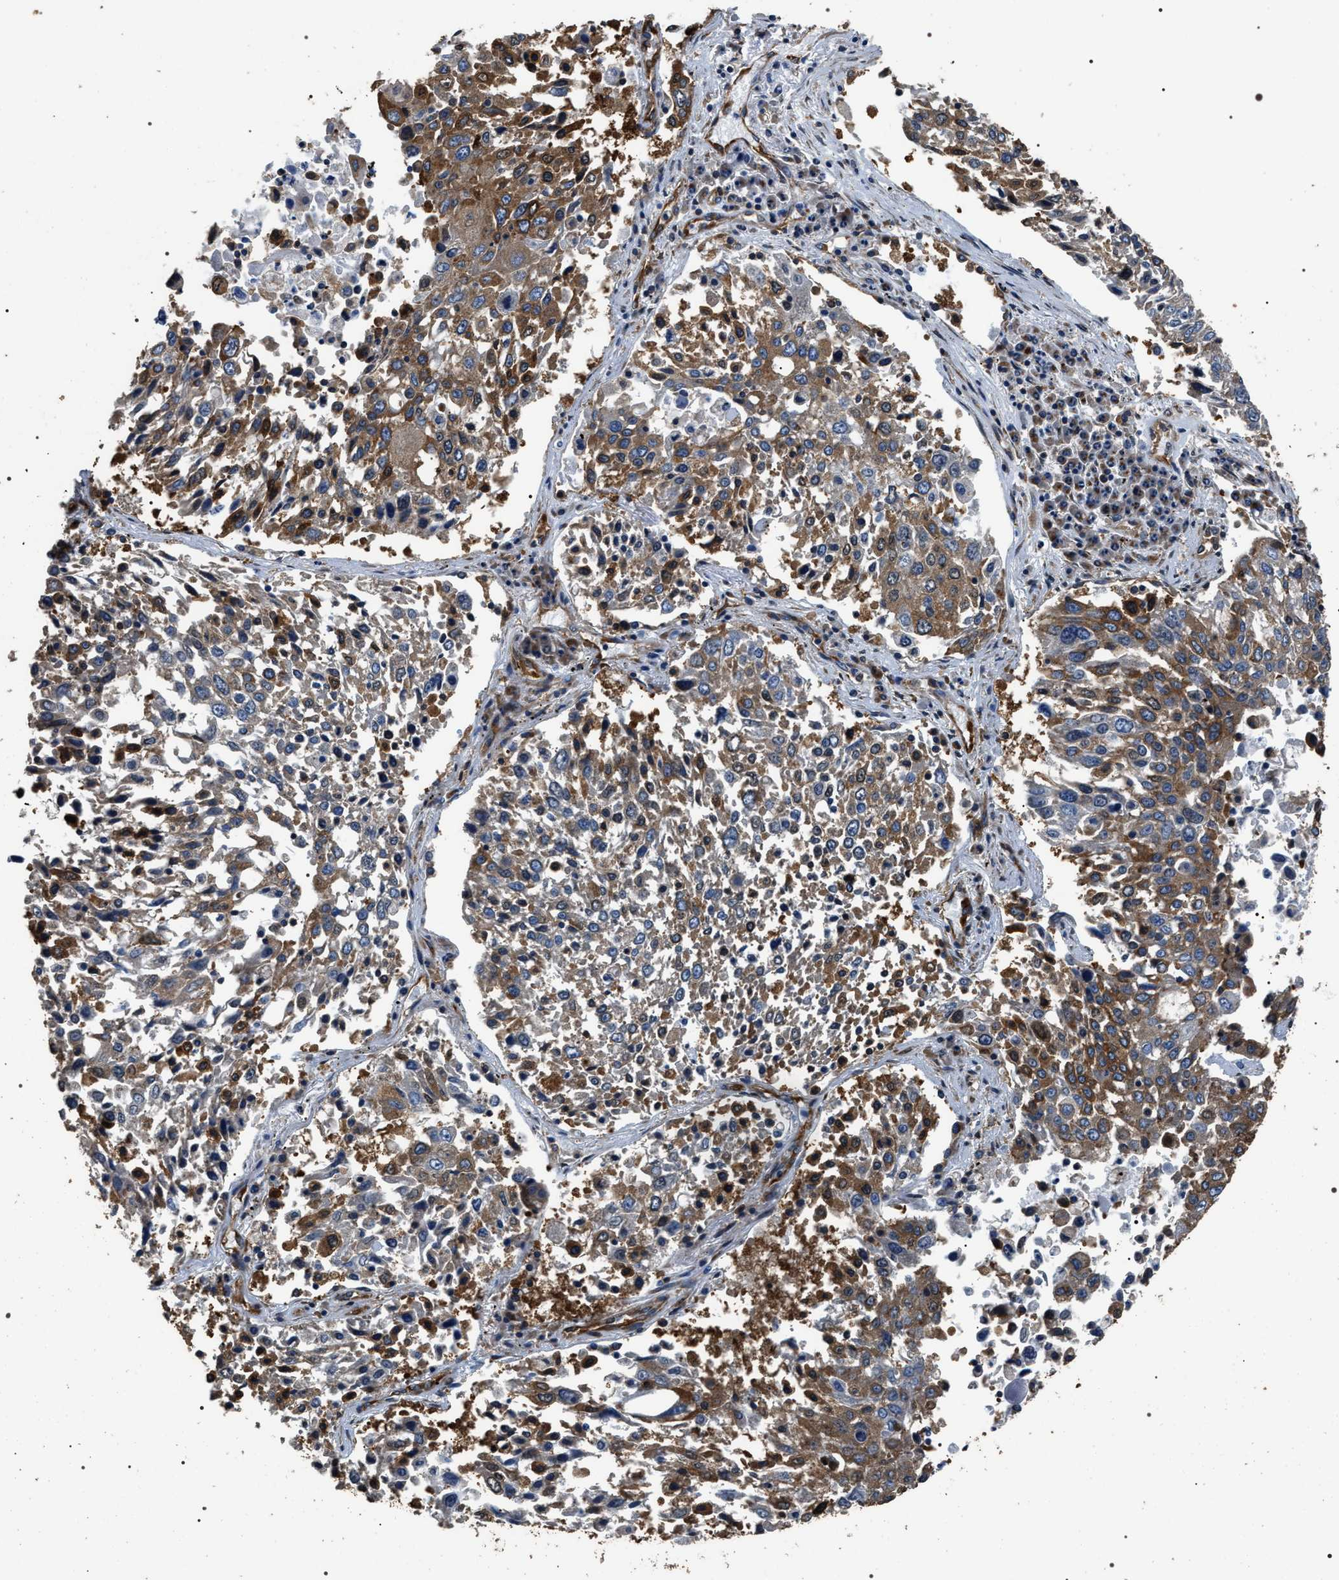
{"staining": {"intensity": "weak", "quantity": "25%-75%", "location": "cytoplasmic/membranous"}, "tissue": "lung cancer", "cell_type": "Tumor cells", "image_type": "cancer", "snomed": [{"axis": "morphology", "description": "Squamous cell carcinoma, NOS"}, {"axis": "topography", "description": "Lung"}], "caption": "This photomicrograph shows lung cancer stained with IHC to label a protein in brown. The cytoplasmic/membranous of tumor cells show weak positivity for the protein. Nuclei are counter-stained blue.", "gene": "KTN1", "patient": {"sex": "male", "age": 65}}